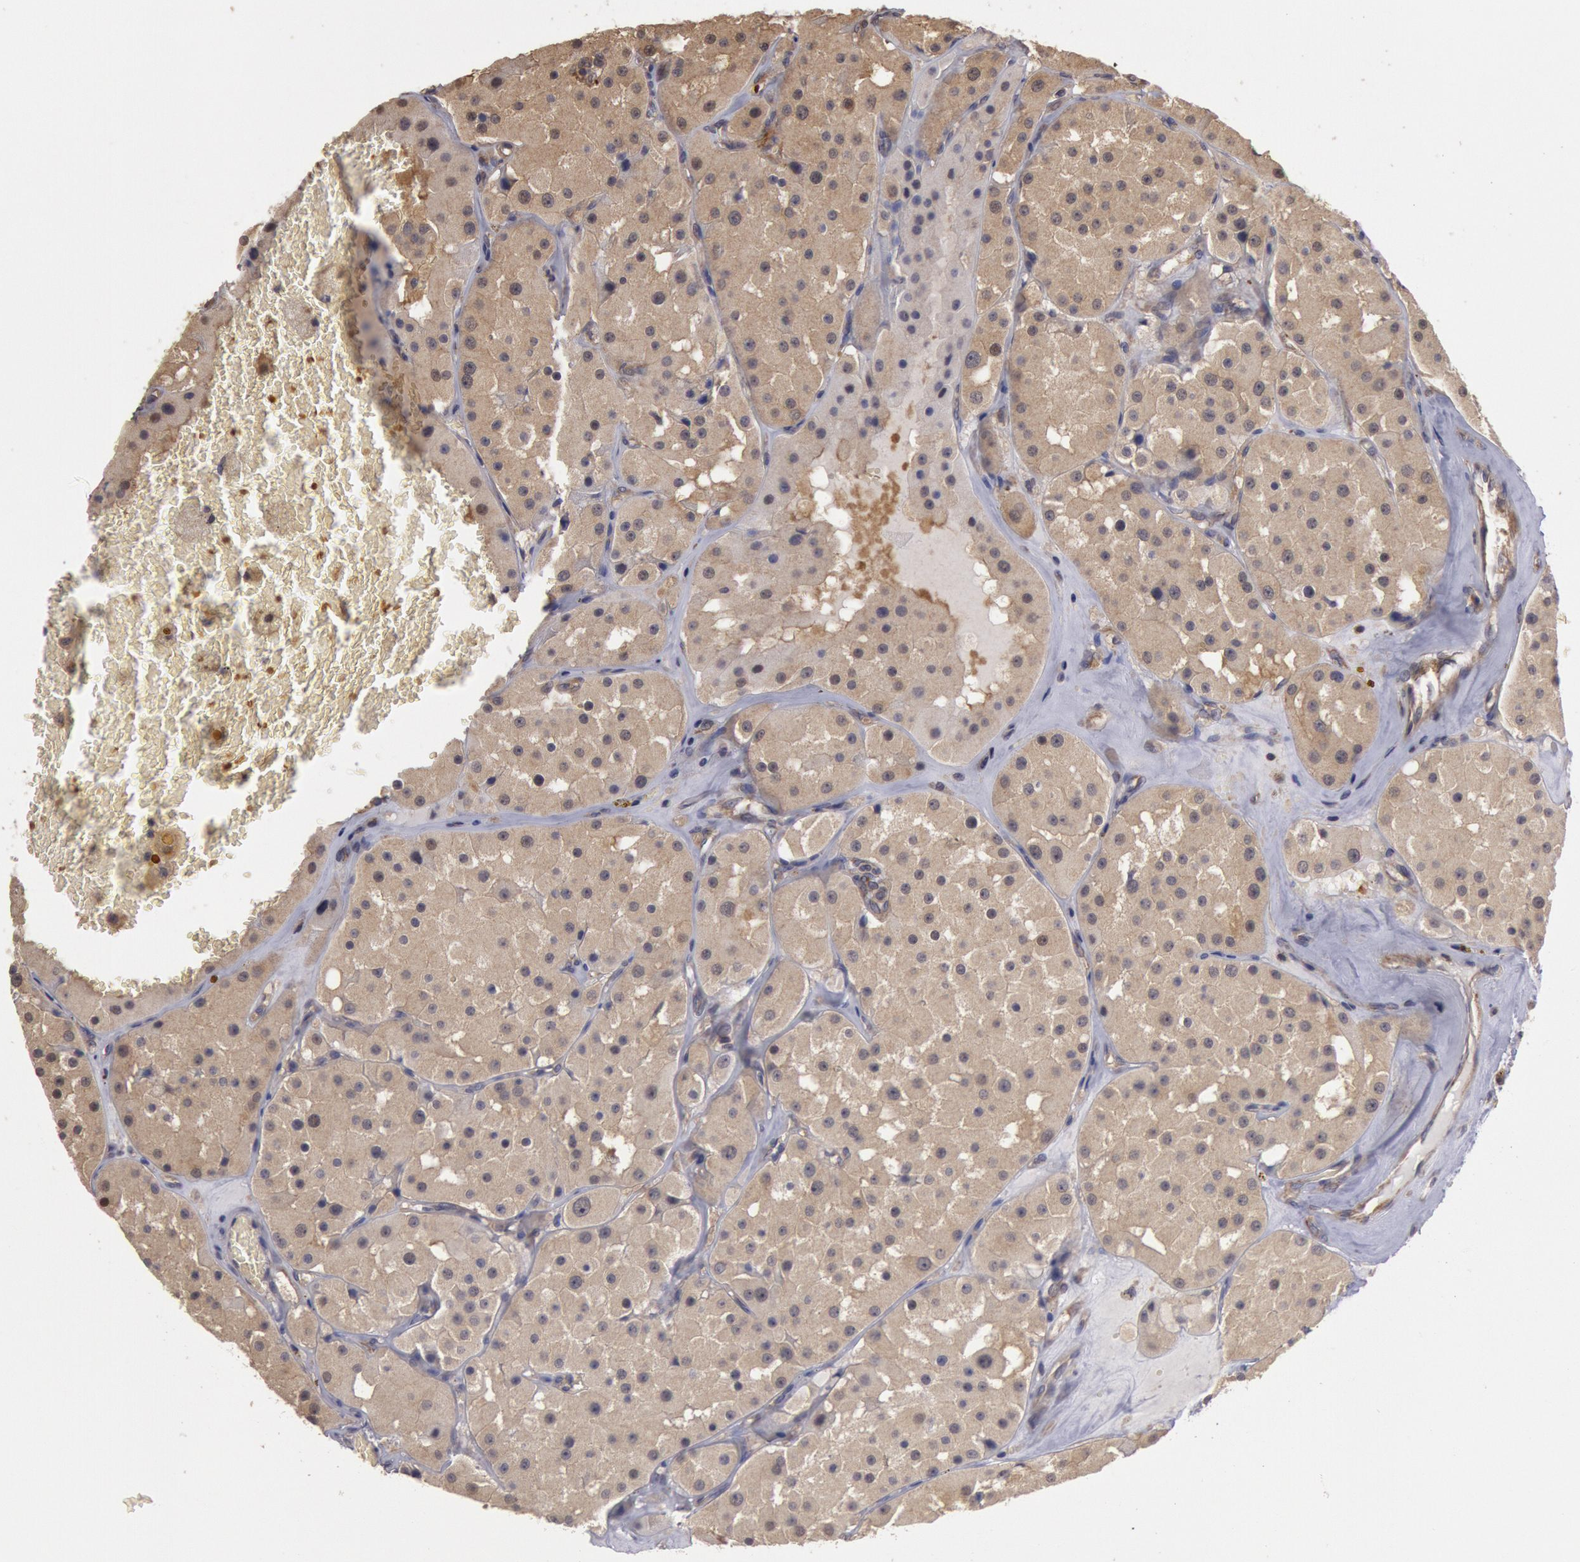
{"staining": {"intensity": "weak", "quantity": ">75%", "location": "cytoplasmic/membranous"}, "tissue": "renal cancer", "cell_type": "Tumor cells", "image_type": "cancer", "snomed": [{"axis": "morphology", "description": "Adenocarcinoma, uncertain malignant potential"}, {"axis": "topography", "description": "Kidney"}], "caption": "A brown stain labels weak cytoplasmic/membranous positivity of a protein in renal cancer (adenocarcinoma,  uncertain malignant potential) tumor cells.", "gene": "USP14", "patient": {"sex": "male", "age": 63}}